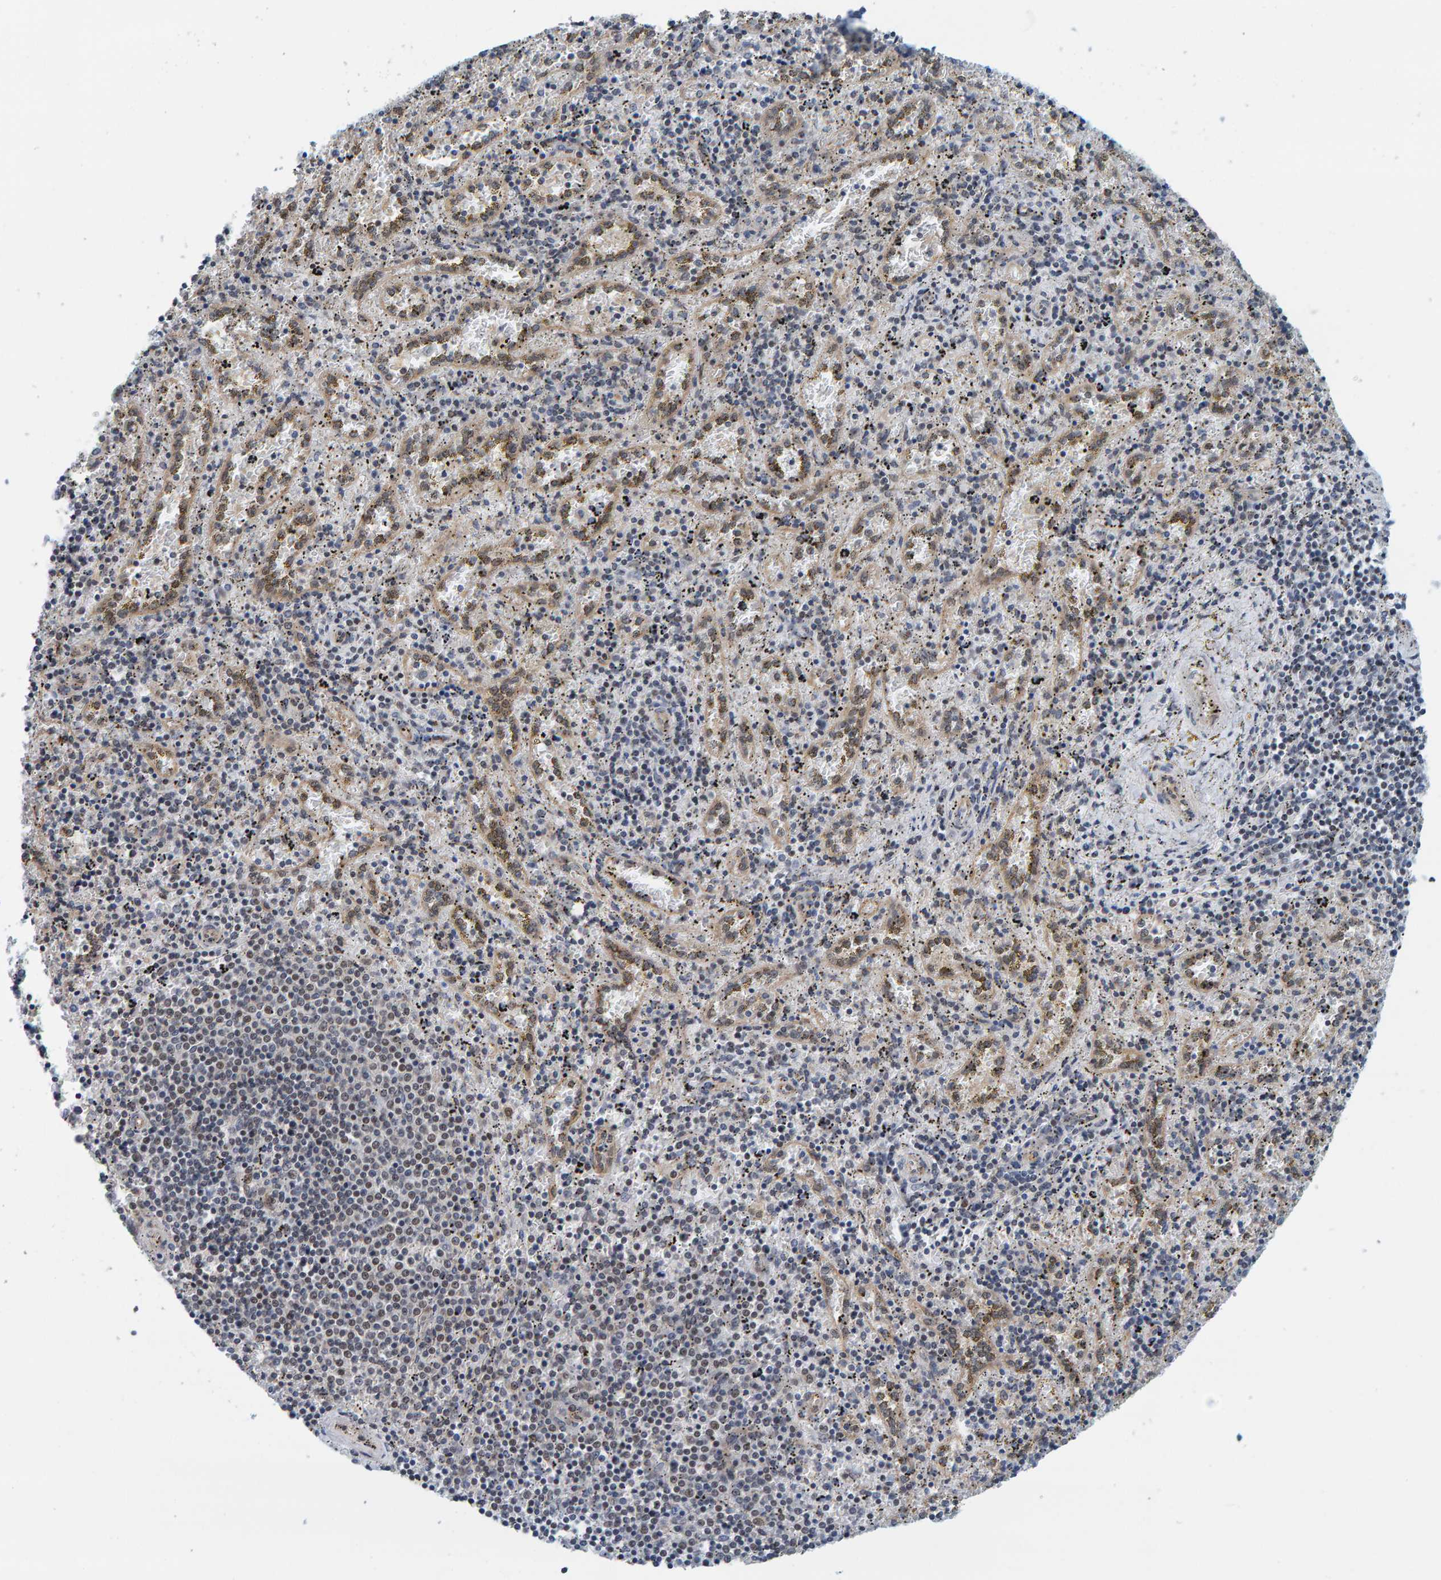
{"staining": {"intensity": "negative", "quantity": "none", "location": "none"}, "tissue": "spleen", "cell_type": "Cells in red pulp", "image_type": "normal", "snomed": [{"axis": "morphology", "description": "Normal tissue, NOS"}, {"axis": "topography", "description": "Spleen"}], "caption": "Immunohistochemistry of normal spleen exhibits no positivity in cells in red pulp. Brightfield microscopy of IHC stained with DAB (3,3'-diaminobenzidine) (brown) and hematoxylin (blue), captured at high magnification.", "gene": "SCRN2", "patient": {"sex": "male", "age": 11}}